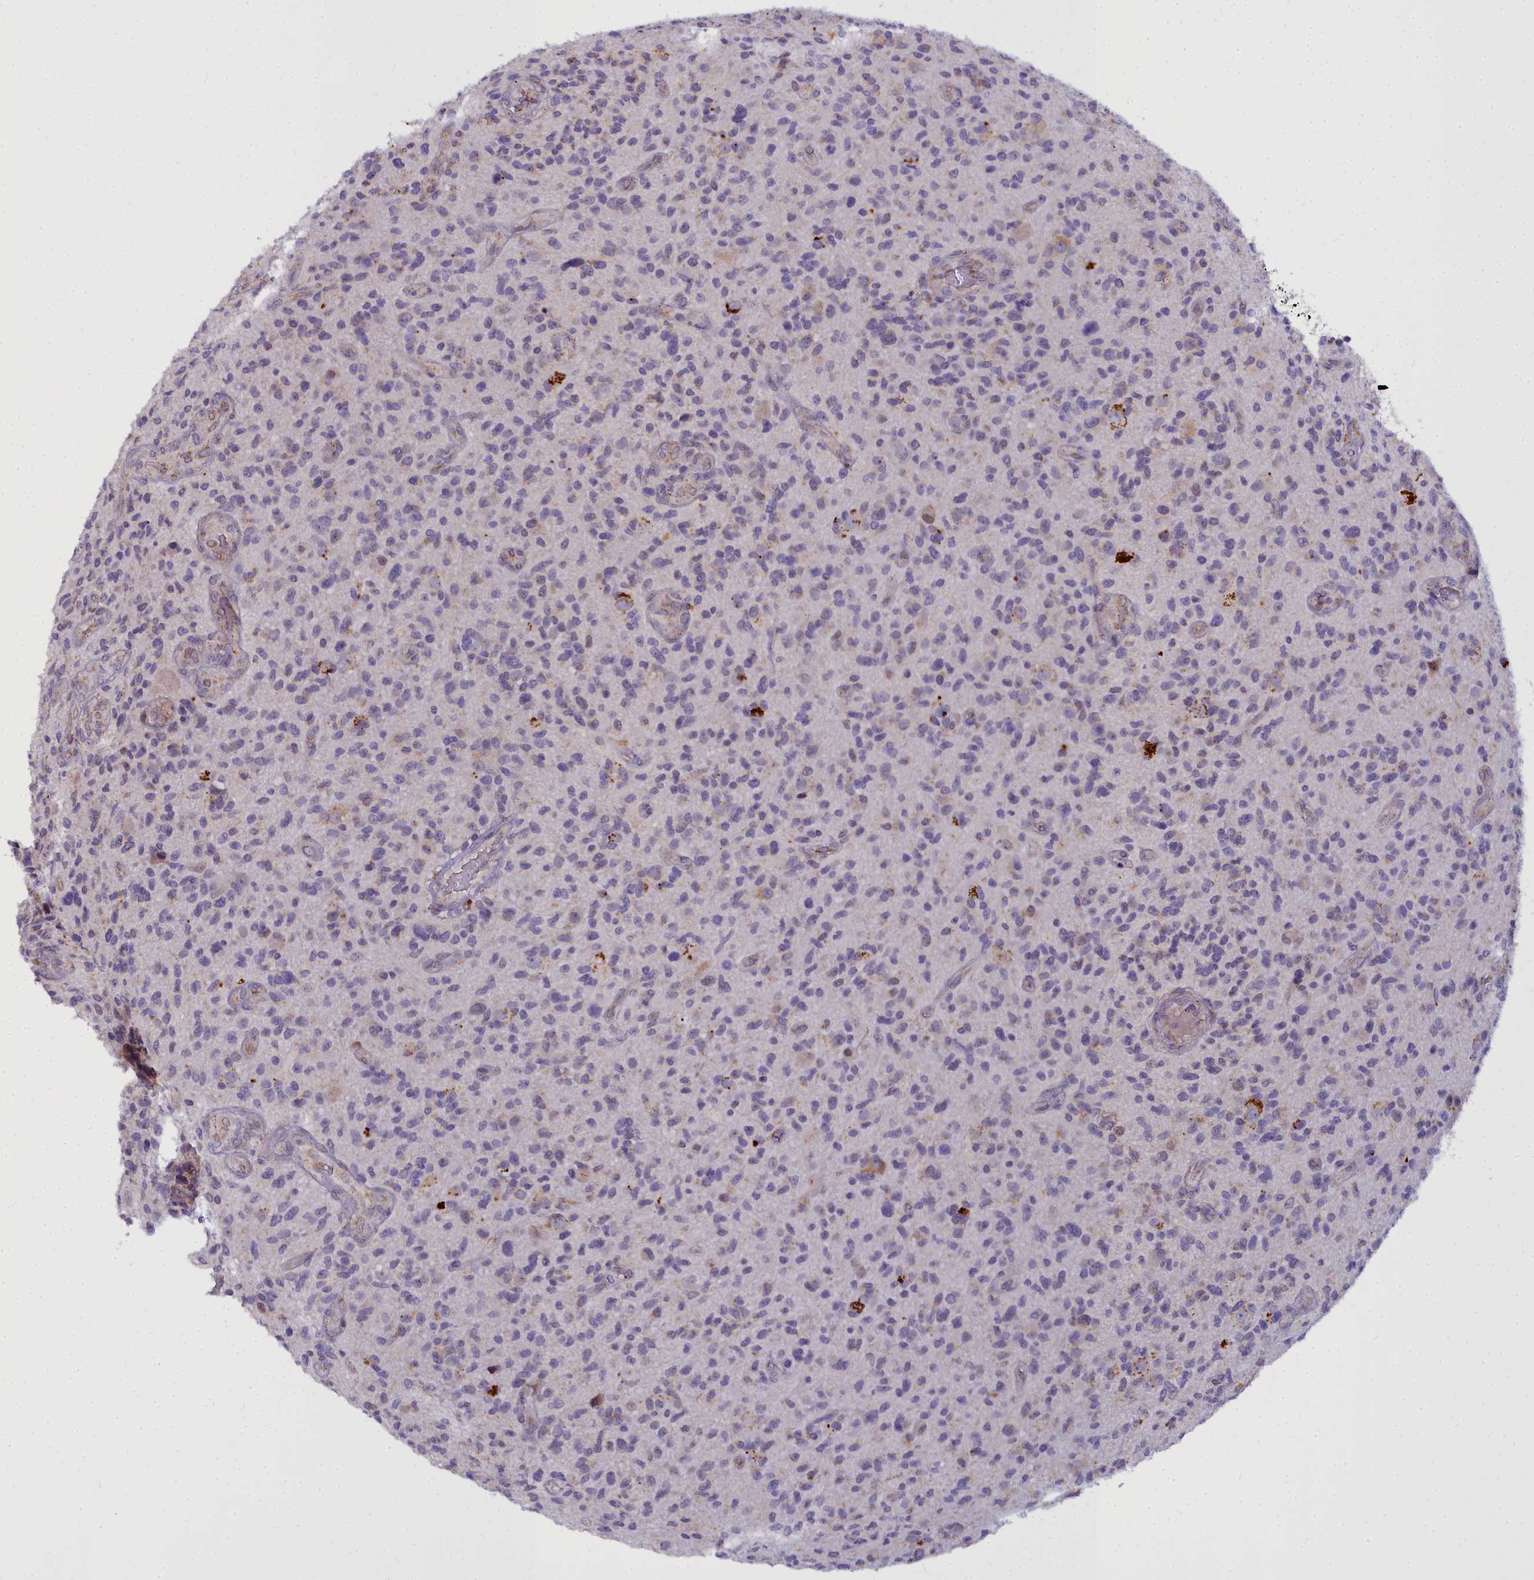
{"staining": {"intensity": "negative", "quantity": "none", "location": "none"}, "tissue": "glioma", "cell_type": "Tumor cells", "image_type": "cancer", "snomed": [{"axis": "morphology", "description": "Glioma, malignant, High grade"}, {"axis": "topography", "description": "Brain"}], "caption": "Tumor cells show no significant protein positivity in malignant glioma (high-grade).", "gene": "WDPCP", "patient": {"sex": "male", "age": 47}}